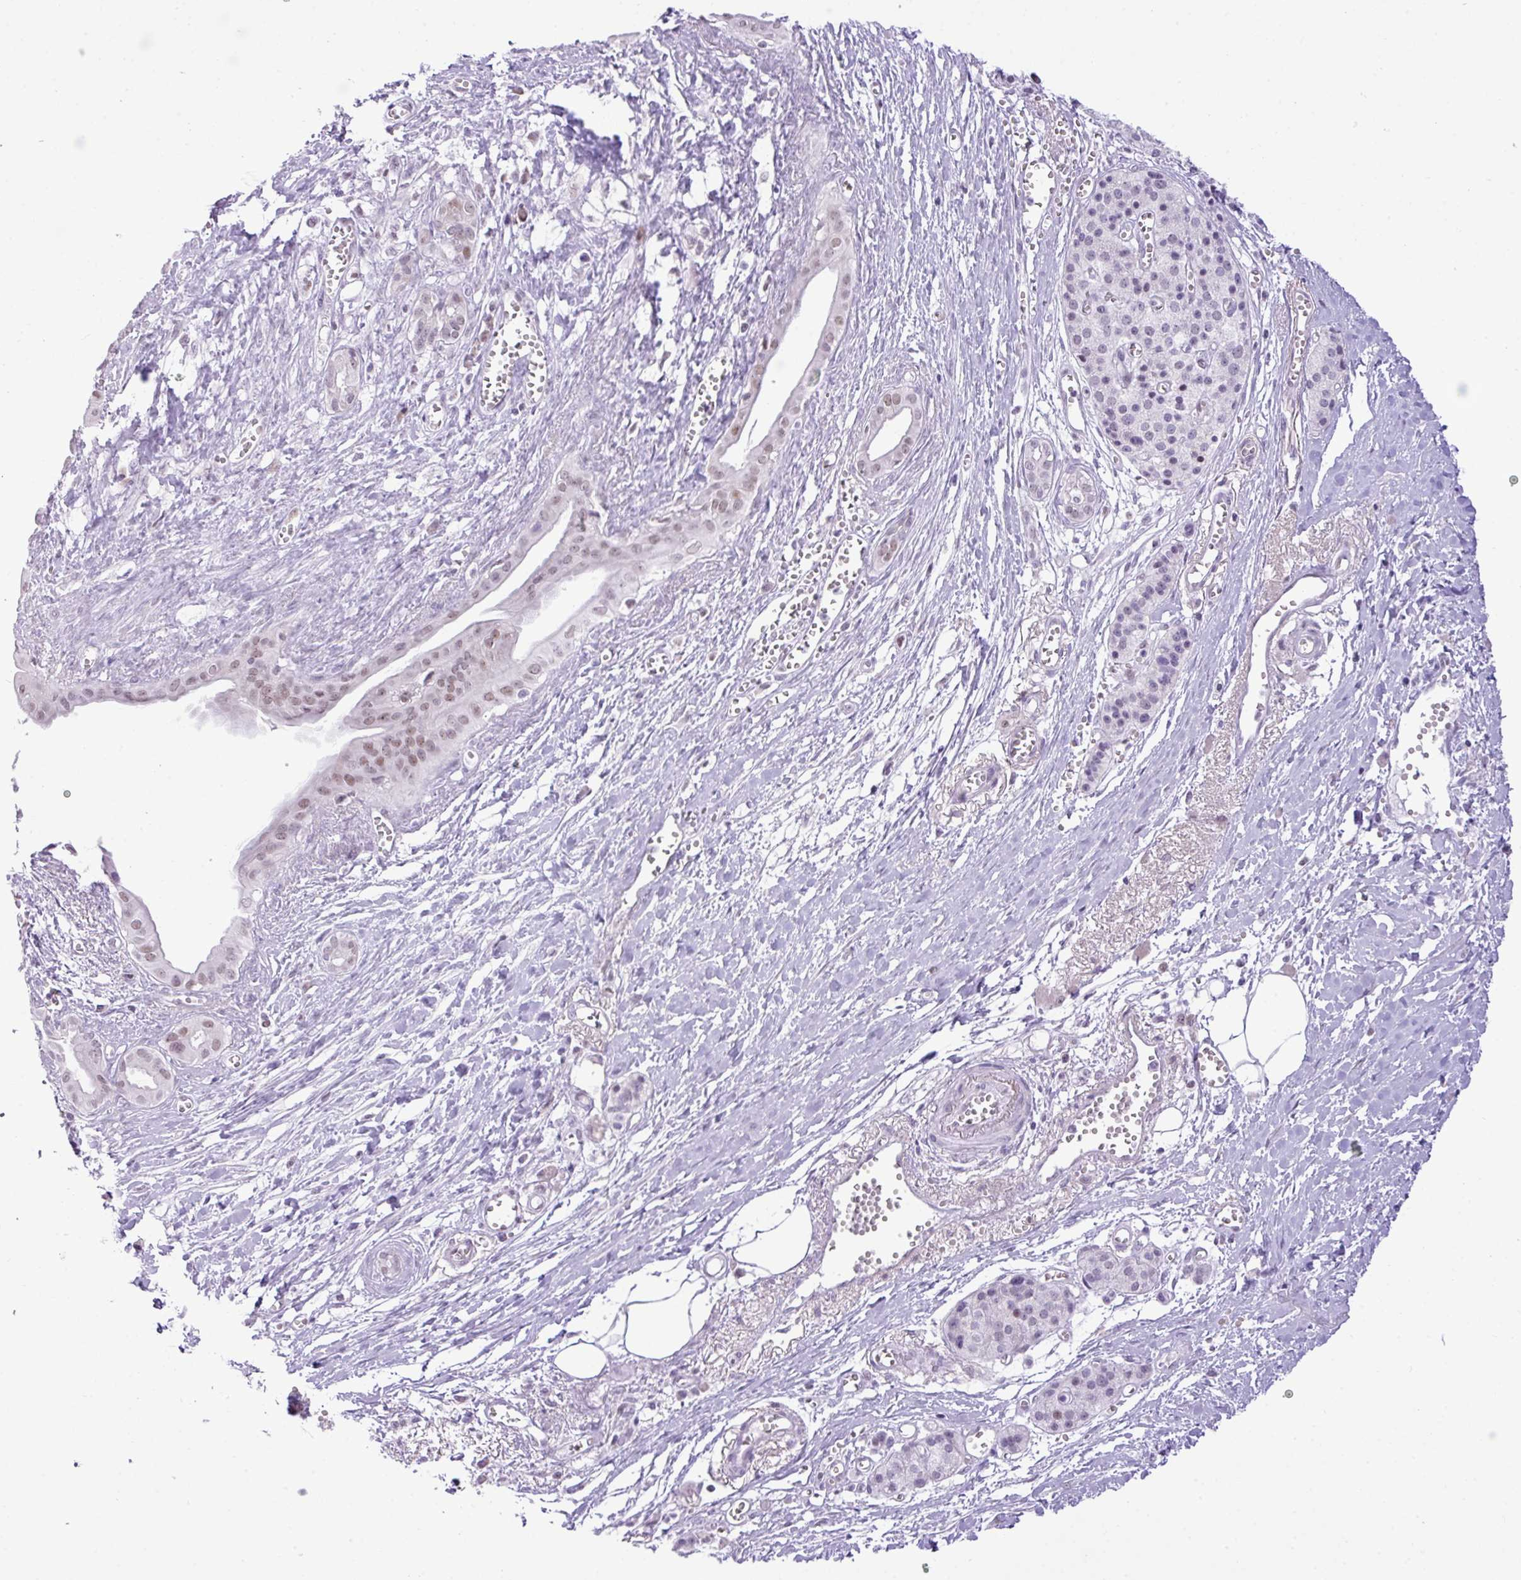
{"staining": {"intensity": "weak", "quantity": ">75%", "location": "nuclear"}, "tissue": "pancreatic cancer", "cell_type": "Tumor cells", "image_type": "cancer", "snomed": [{"axis": "morphology", "description": "Adenocarcinoma, NOS"}, {"axis": "topography", "description": "Pancreas"}], "caption": "Immunohistochemical staining of human pancreatic adenocarcinoma shows low levels of weak nuclear expression in approximately >75% of tumor cells.", "gene": "ELOA2", "patient": {"sex": "male", "age": 71}}